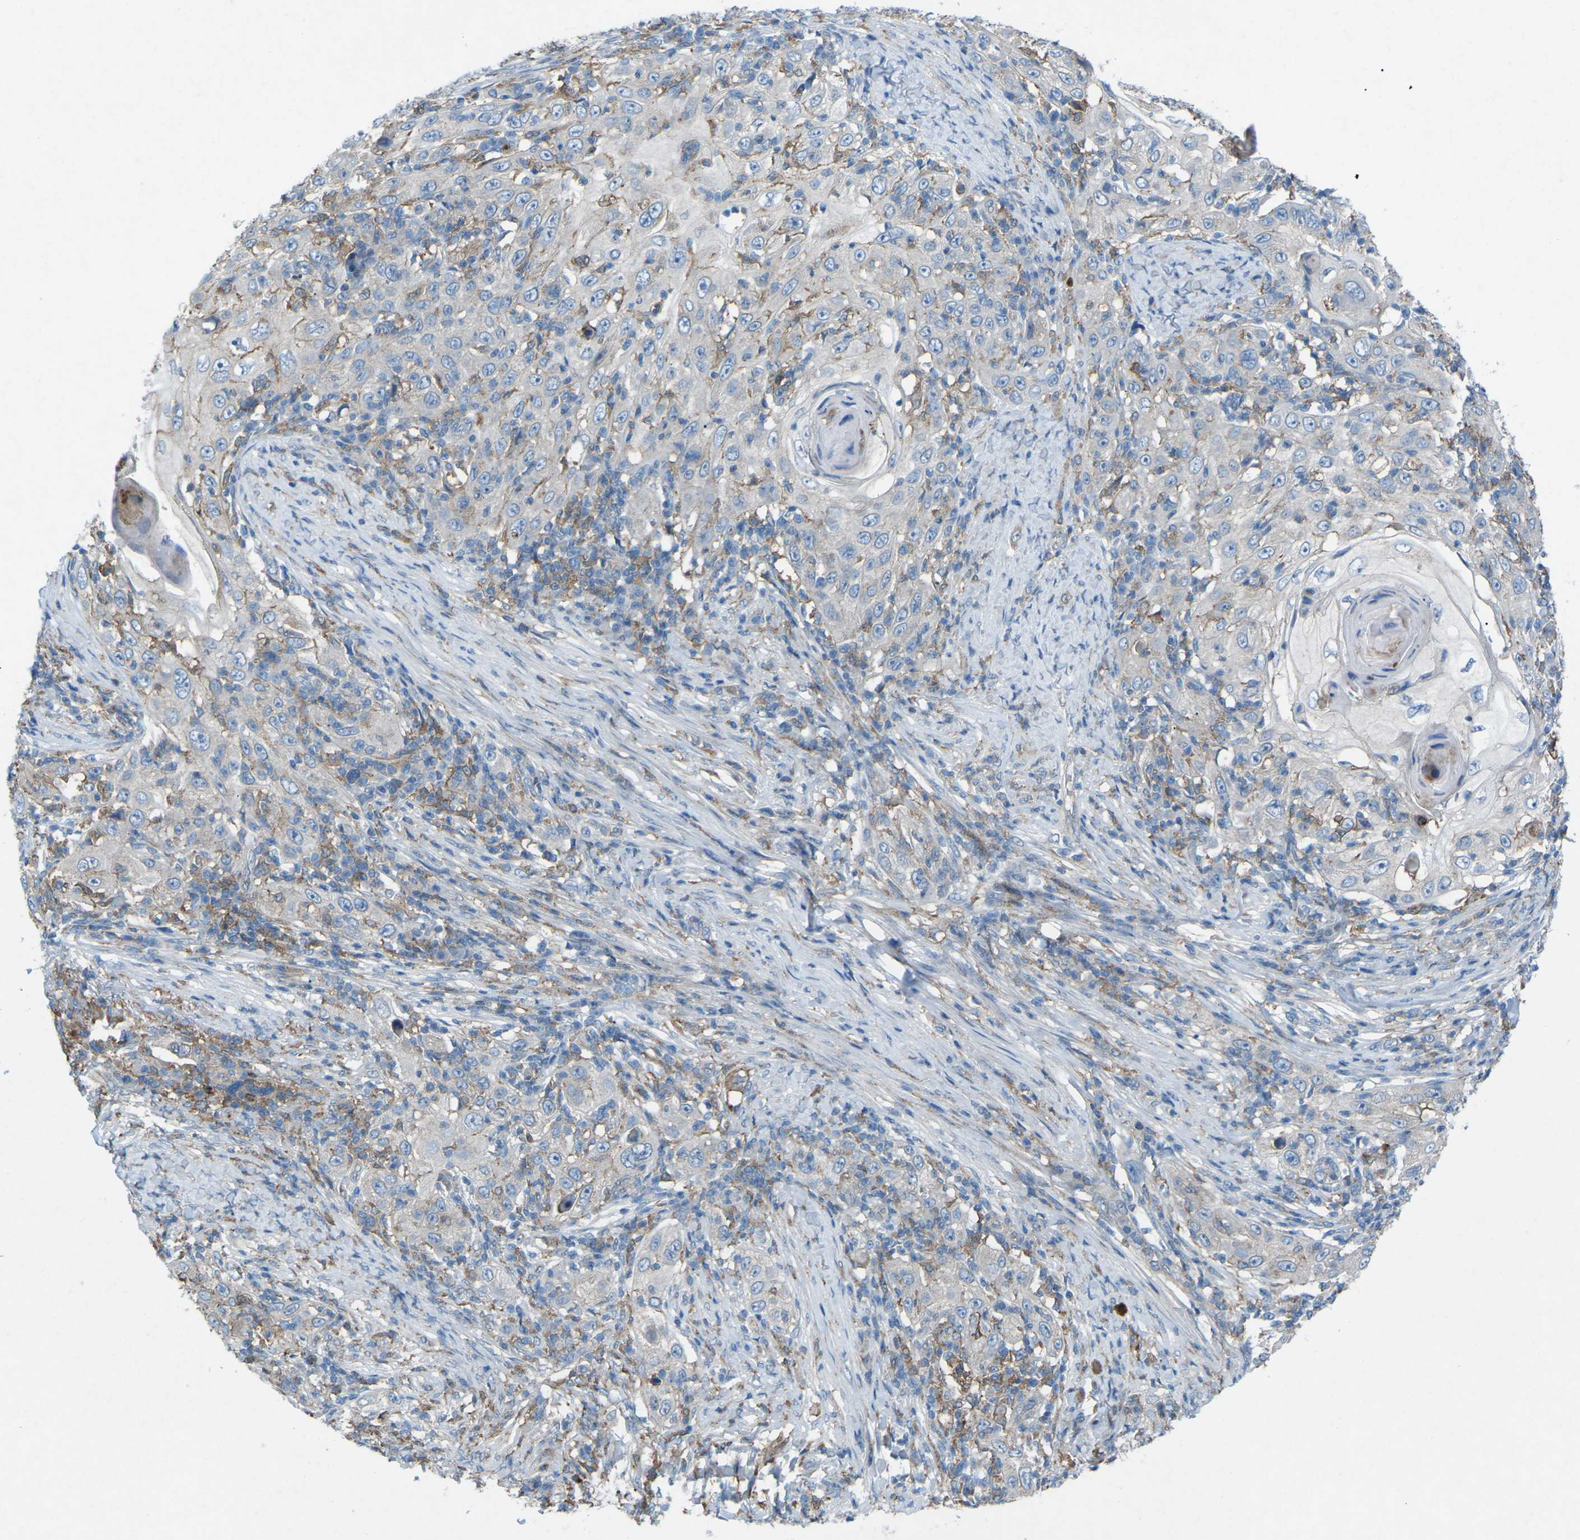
{"staining": {"intensity": "weak", "quantity": "<25%", "location": "cytoplasmic/membranous"}, "tissue": "skin cancer", "cell_type": "Tumor cells", "image_type": "cancer", "snomed": [{"axis": "morphology", "description": "Squamous cell carcinoma, NOS"}, {"axis": "topography", "description": "Skin"}], "caption": "DAB (3,3'-diaminobenzidine) immunohistochemical staining of human skin cancer exhibits no significant positivity in tumor cells.", "gene": "STK11", "patient": {"sex": "female", "age": 88}}